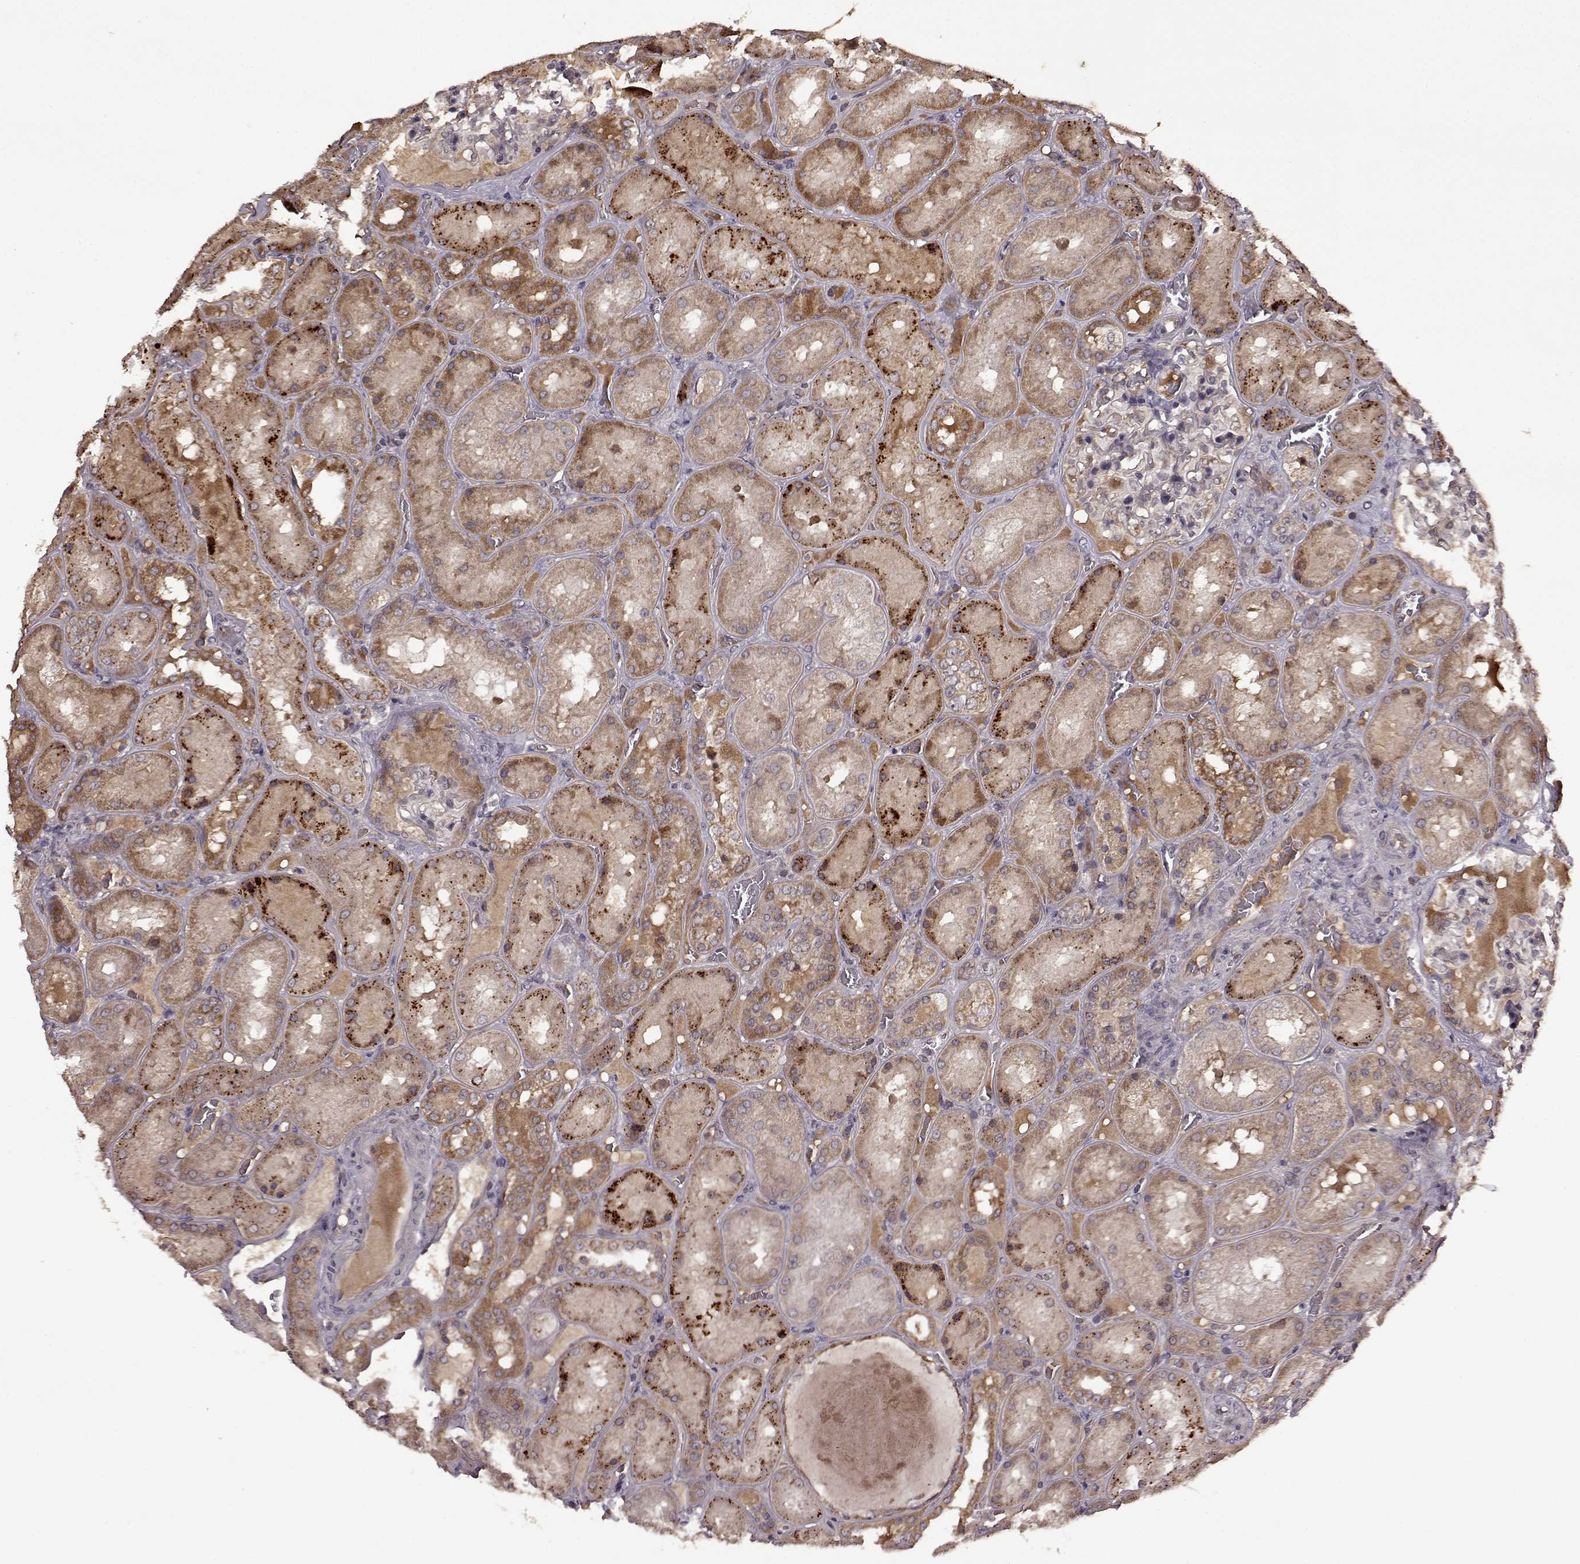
{"staining": {"intensity": "negative", "quantity": "none", "location": "none"}, "tissue": "kidney", "cell_type": "Cells in glomeruli", "image_type": "normal", "snomed": [{"axis": "morphology", "description": "Normal tissue, NOS"}, {"axis": "topography", "description": "Kidney"}], "caption": "Immunohistochemical staining of unremarkable kidney exhibits no significant positivity in cells in glomeruli. Nuclei are stained in blue.", "gene": "MAIP1", "patient": {"sex": "male", "age": 73}}